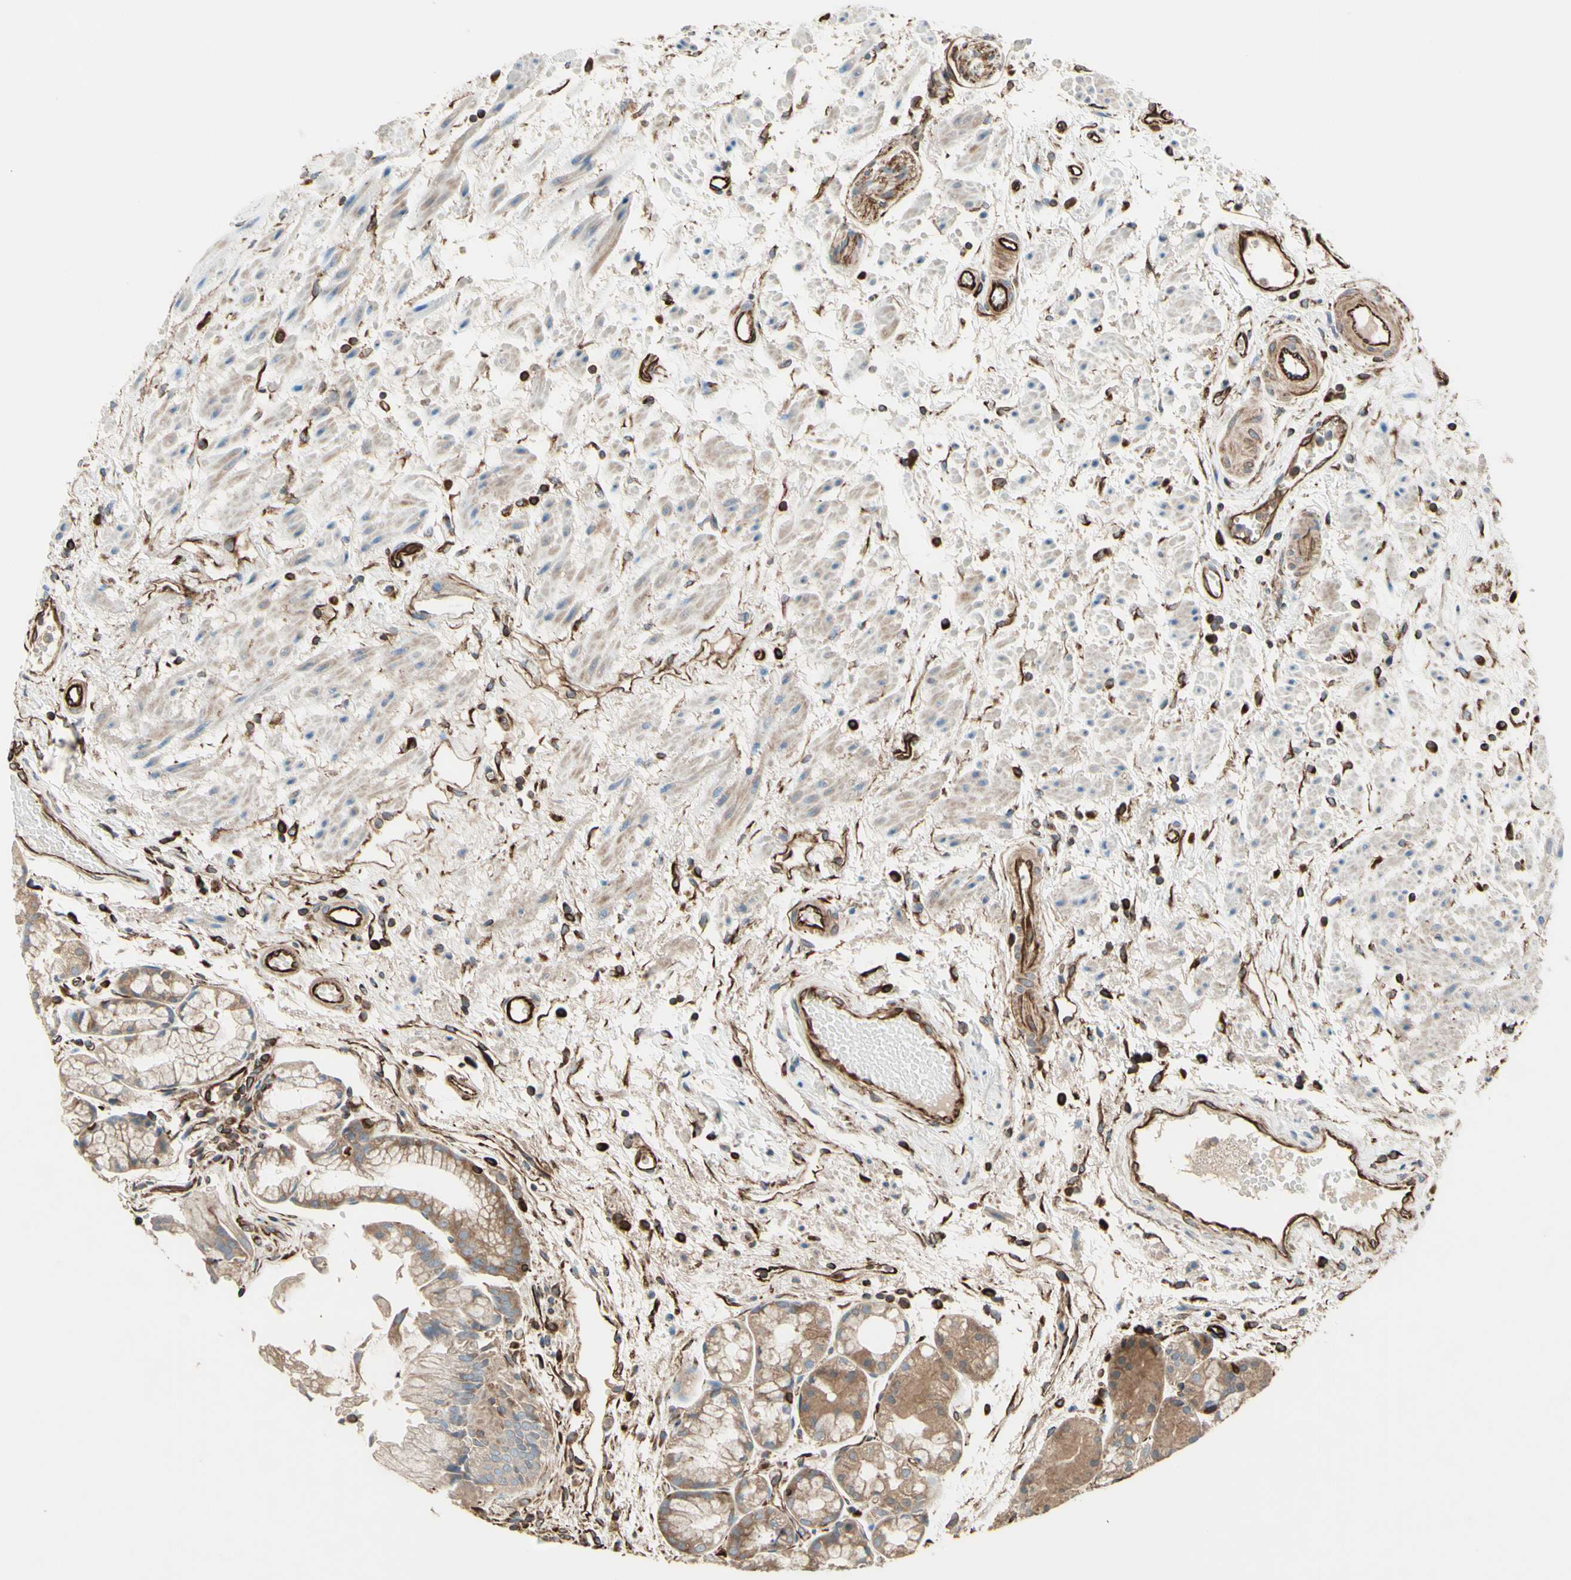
{"staining": {"intensity": "weak", "quantity": "25%-75%", "location": "cytoplasmic/membranous"}, "tissue": "stomach", "cell_type": "Glandular cells", "image_type": "normal", "snomed": [{"axis": "morphology", "description": "Normal tissue, NOS"}, {"axis": "topography", "description": "Stomach, upper"}], "caption": "Human stomach stained with a brown dye displays weak cytoplasmic/membranous positive positivity in about 25%-75% of glandular cells.", "gene": "TRAF2", "patient": {"sex": "male", "age": 72}}